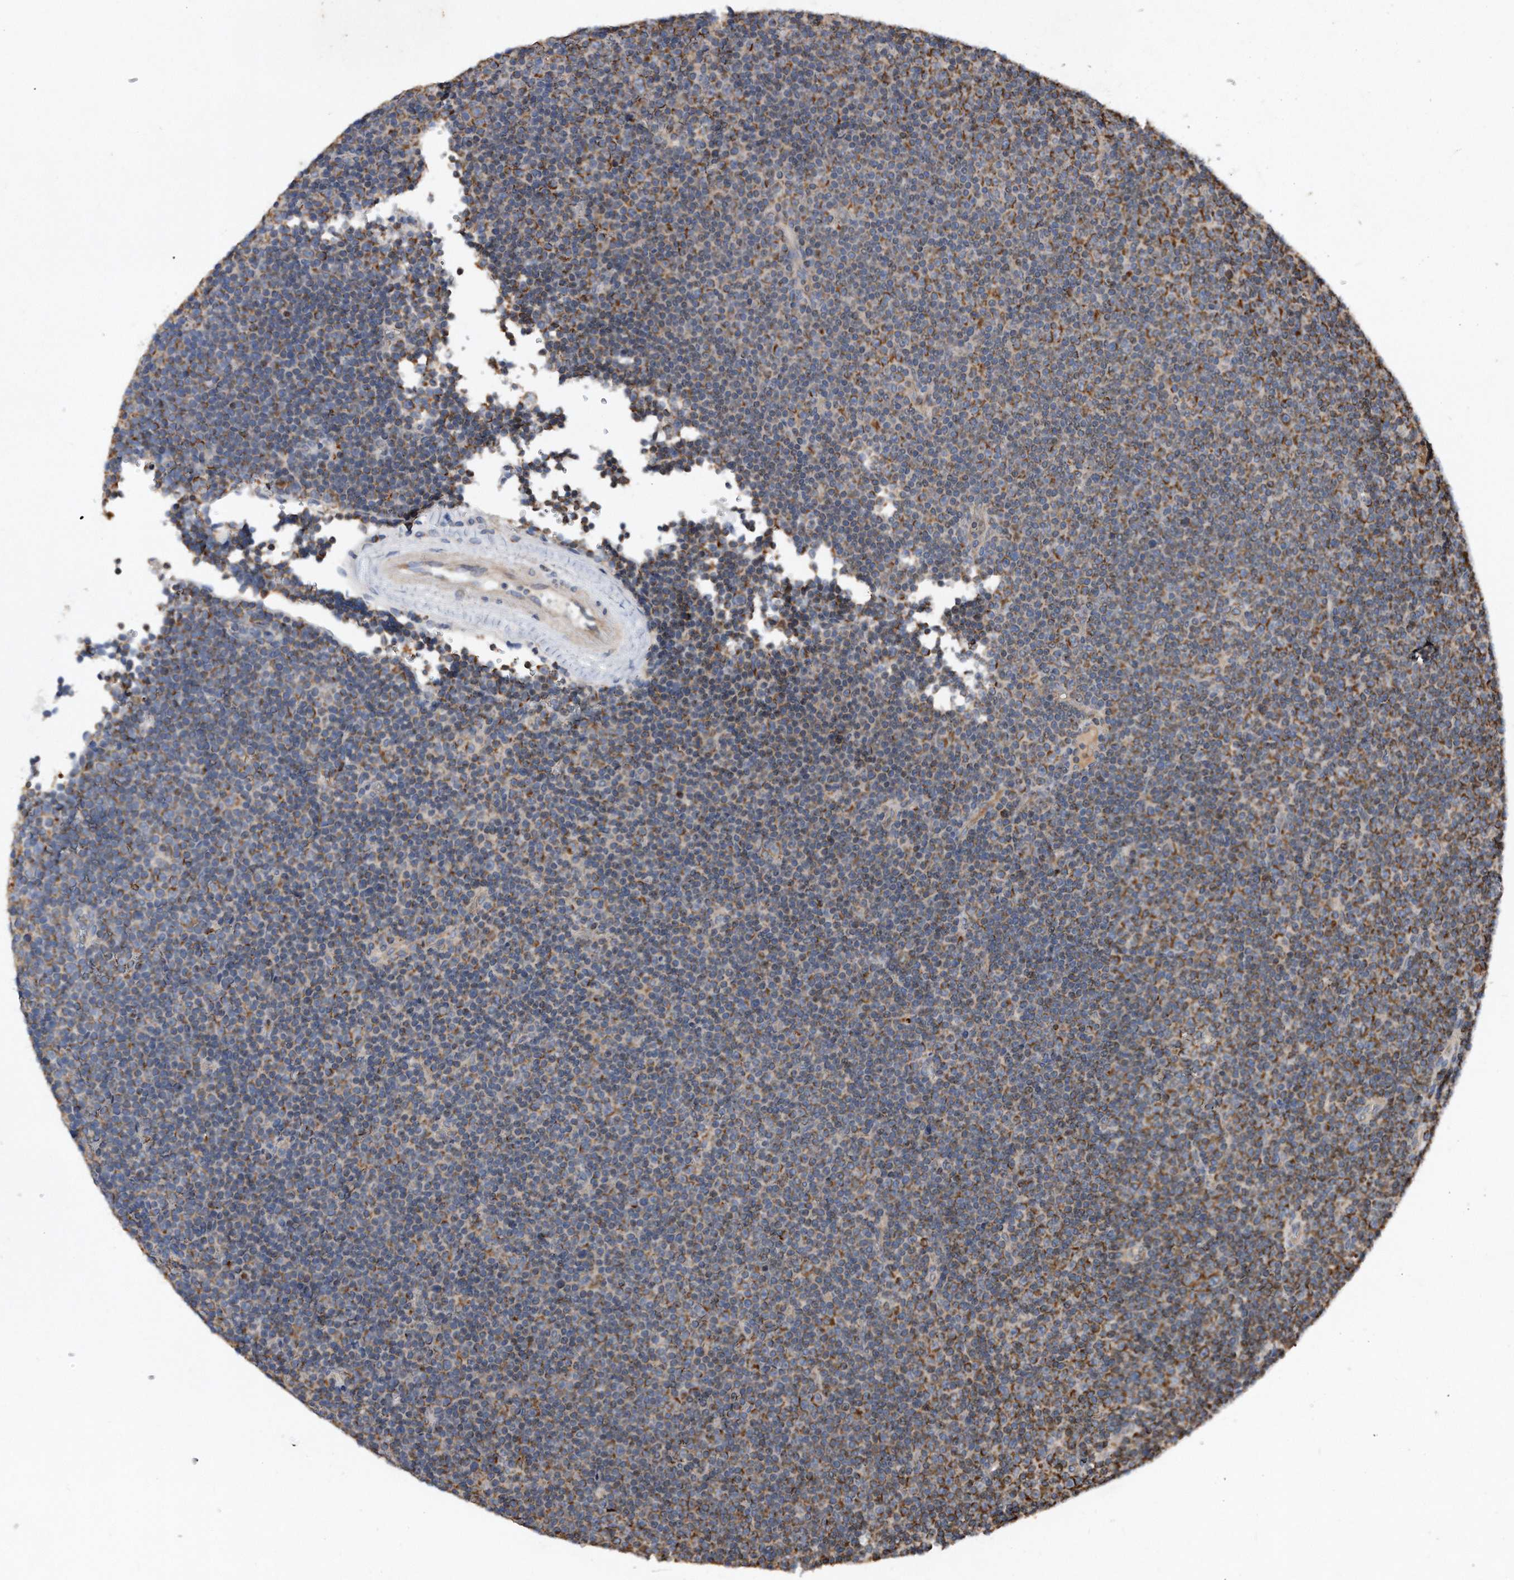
{"staining": {"intensity": "moderate", "quantity": "25%-75%", "location": "cytoplasmic/membranous"}, "tissue": "lymphoma", "cell_type": "Tumor cells", "image_type": "cancer", "snomed": [{"axis": "morphology", "description": "Malignant lymphoma, non-Hodgkin's type, Low grade"}, {"axis": "topography", "description": "Lymph node"}], "caption": "A high-resolution photomicrograph shows immunohistochemistry staining of lymphoma, which reveals moderate cytoplasmic/membranous staining in approximately 25%-75% of tumor cells.", "gene": "PPP5C", "patient": {"sex": "female", "age": 67}}